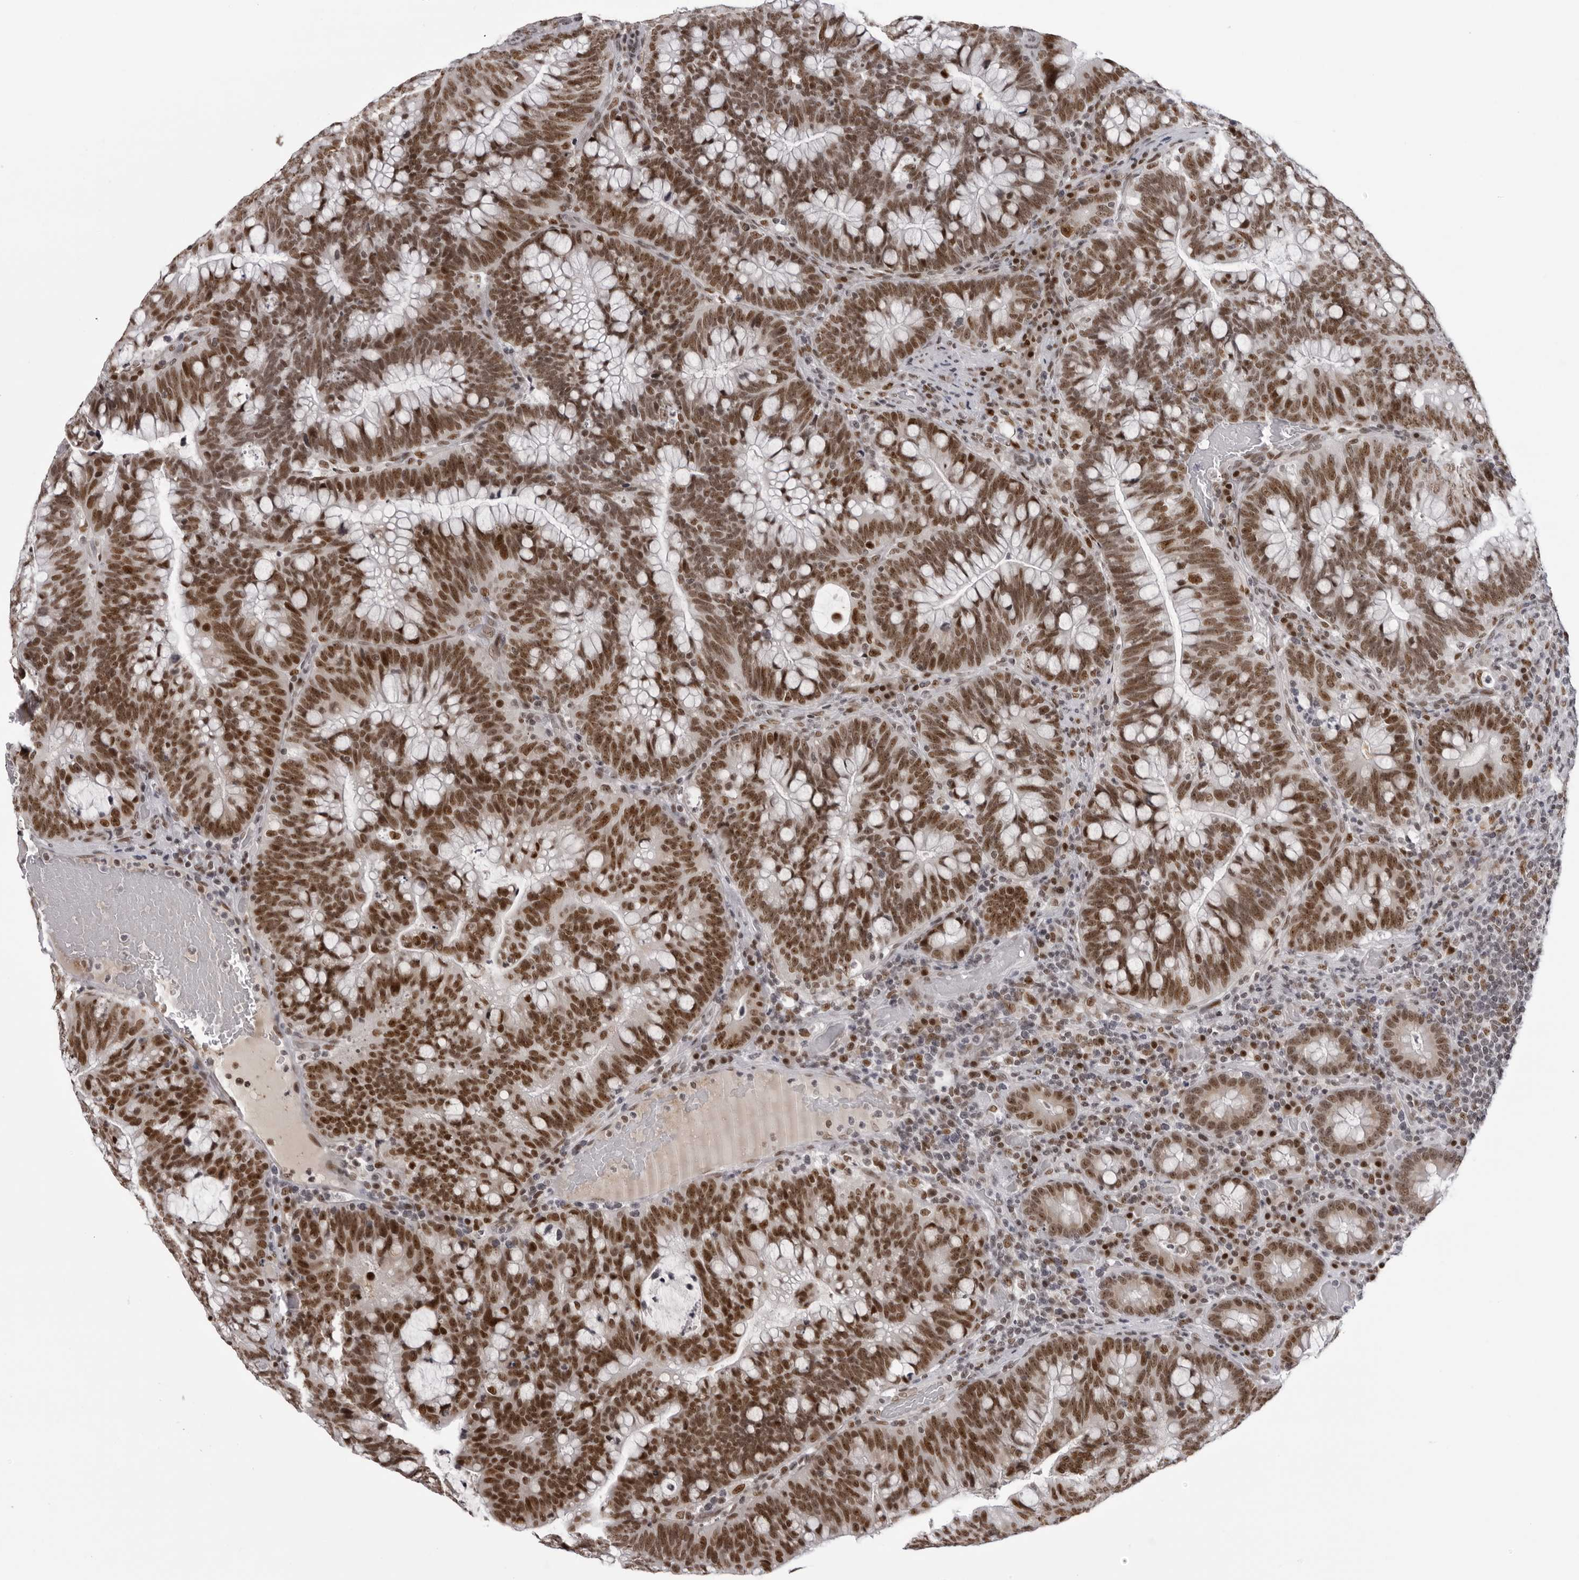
{"staining": {"intensity": "moderate", "quantity": ">75%", "location": "nuclear"}, "tissue": "colorectal cancer", "cell_type": "Tumor cells", "image_type": "cancer", "snomed": [{"axis": "morphology", "description": "Adenocarcinoma, NOS"}, {"axis": "topography", "description": "Colon"}], "caption": "A brown stain labels moderate nuclear staining of a protein in colorectal cancer tumor cells. The protein of interest is shown in brown color, while the nuclei are stained blue.", "gene": "HEXIM2", "patient": {"sex": "female", "age": 66}}